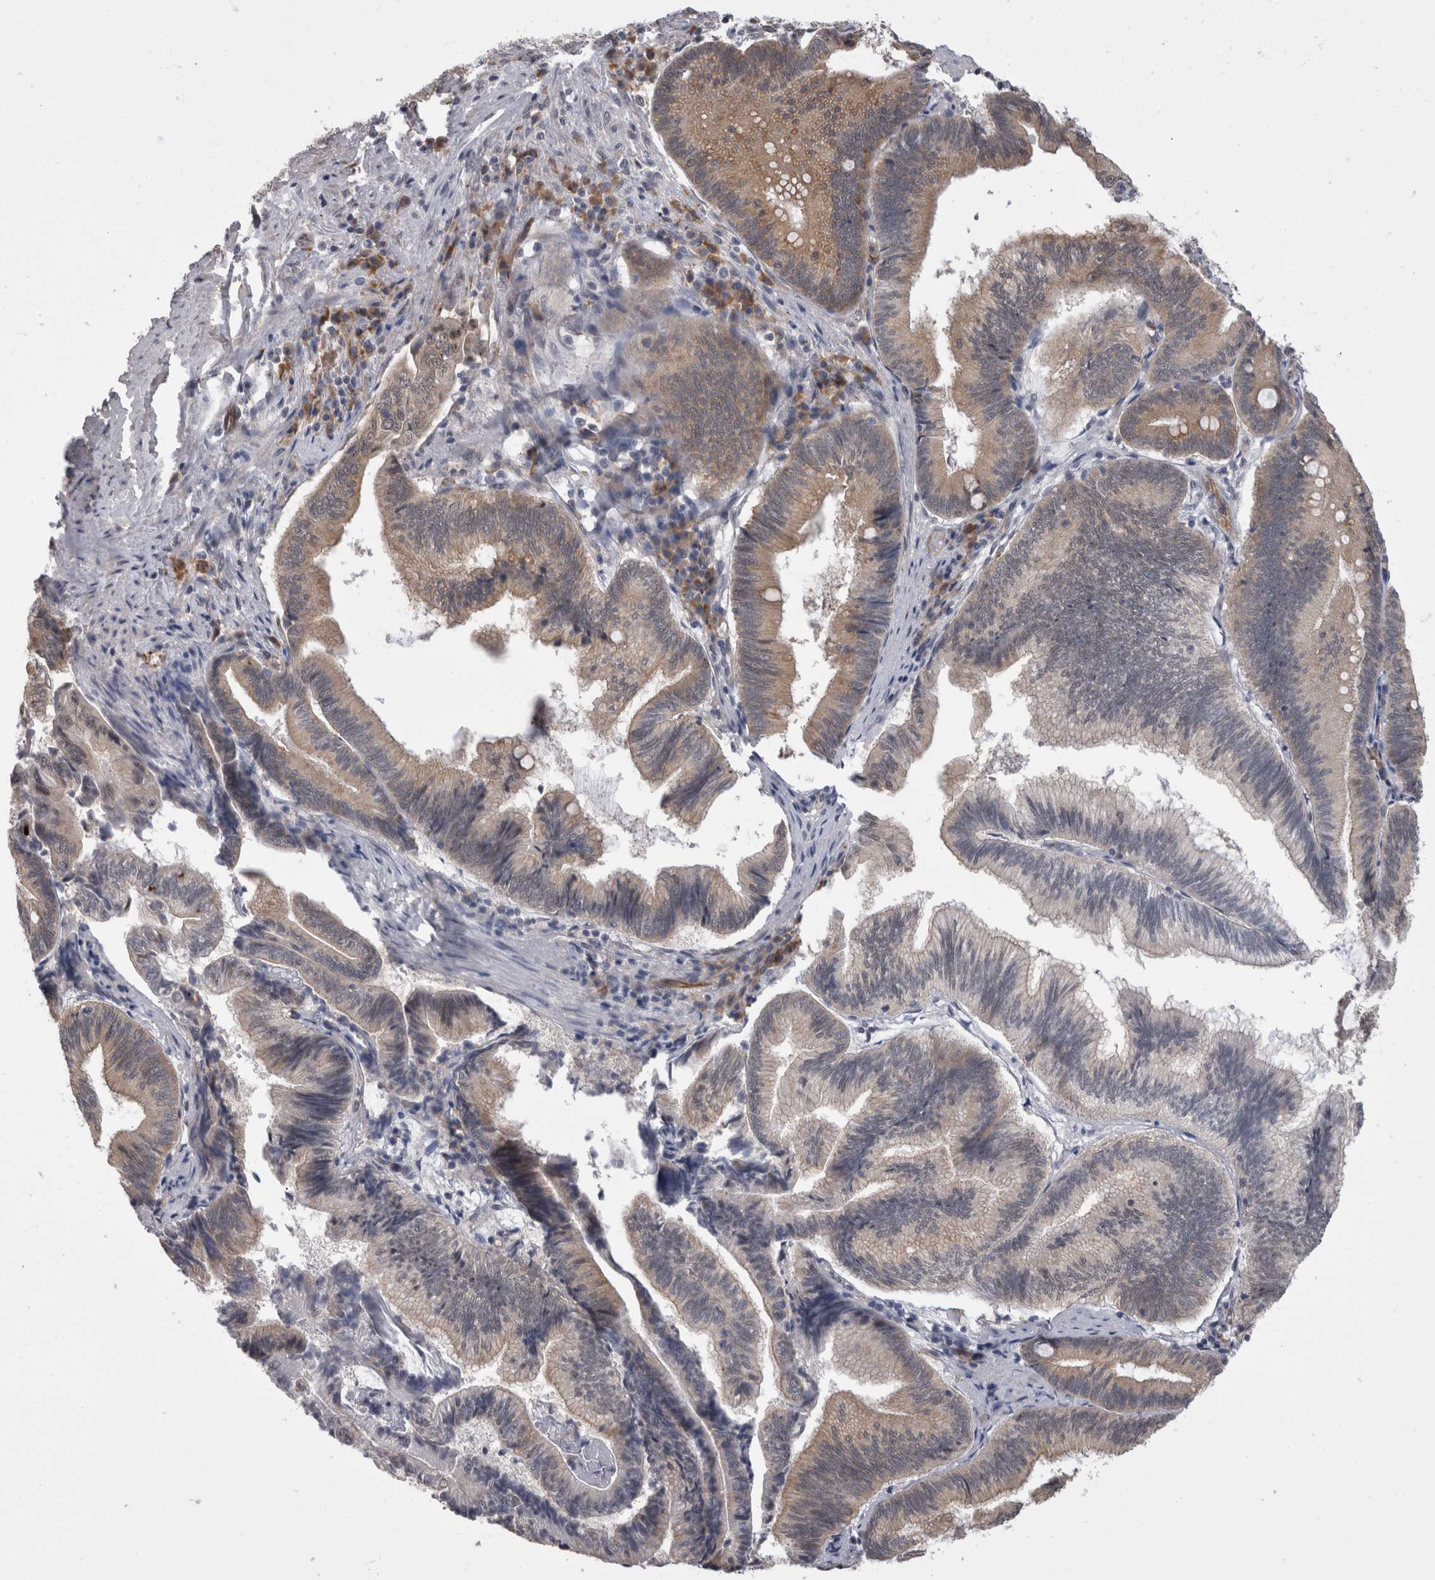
{"staining": {"intensity": "moderate", "quantity": "25%-75%", "location": "cytoplasmic/membranous"}, "tissue": "pancreatic cancer", "cell_type": "Tumor cells", "image_type": "cancer", "snomed": [{"axis": "morphology", "description": "Adenocarcinoma, NOS"}, {"axis": "topography", "description": "Pancreas"}], "caption": "Immunohistochemistry (IHC) micrograph of neoplastic tissue: human pancreatic cancer (adenocarcinoma) stained using IHC demonstrates medium levels of moderate protein expression localized specifically in the cytoplasmic/membranous of tumor cells, appearing as a cytoplasmic/membranous brown color.", "gene": "FAM83H", "patient": {"sex": "male", "age": 82}}